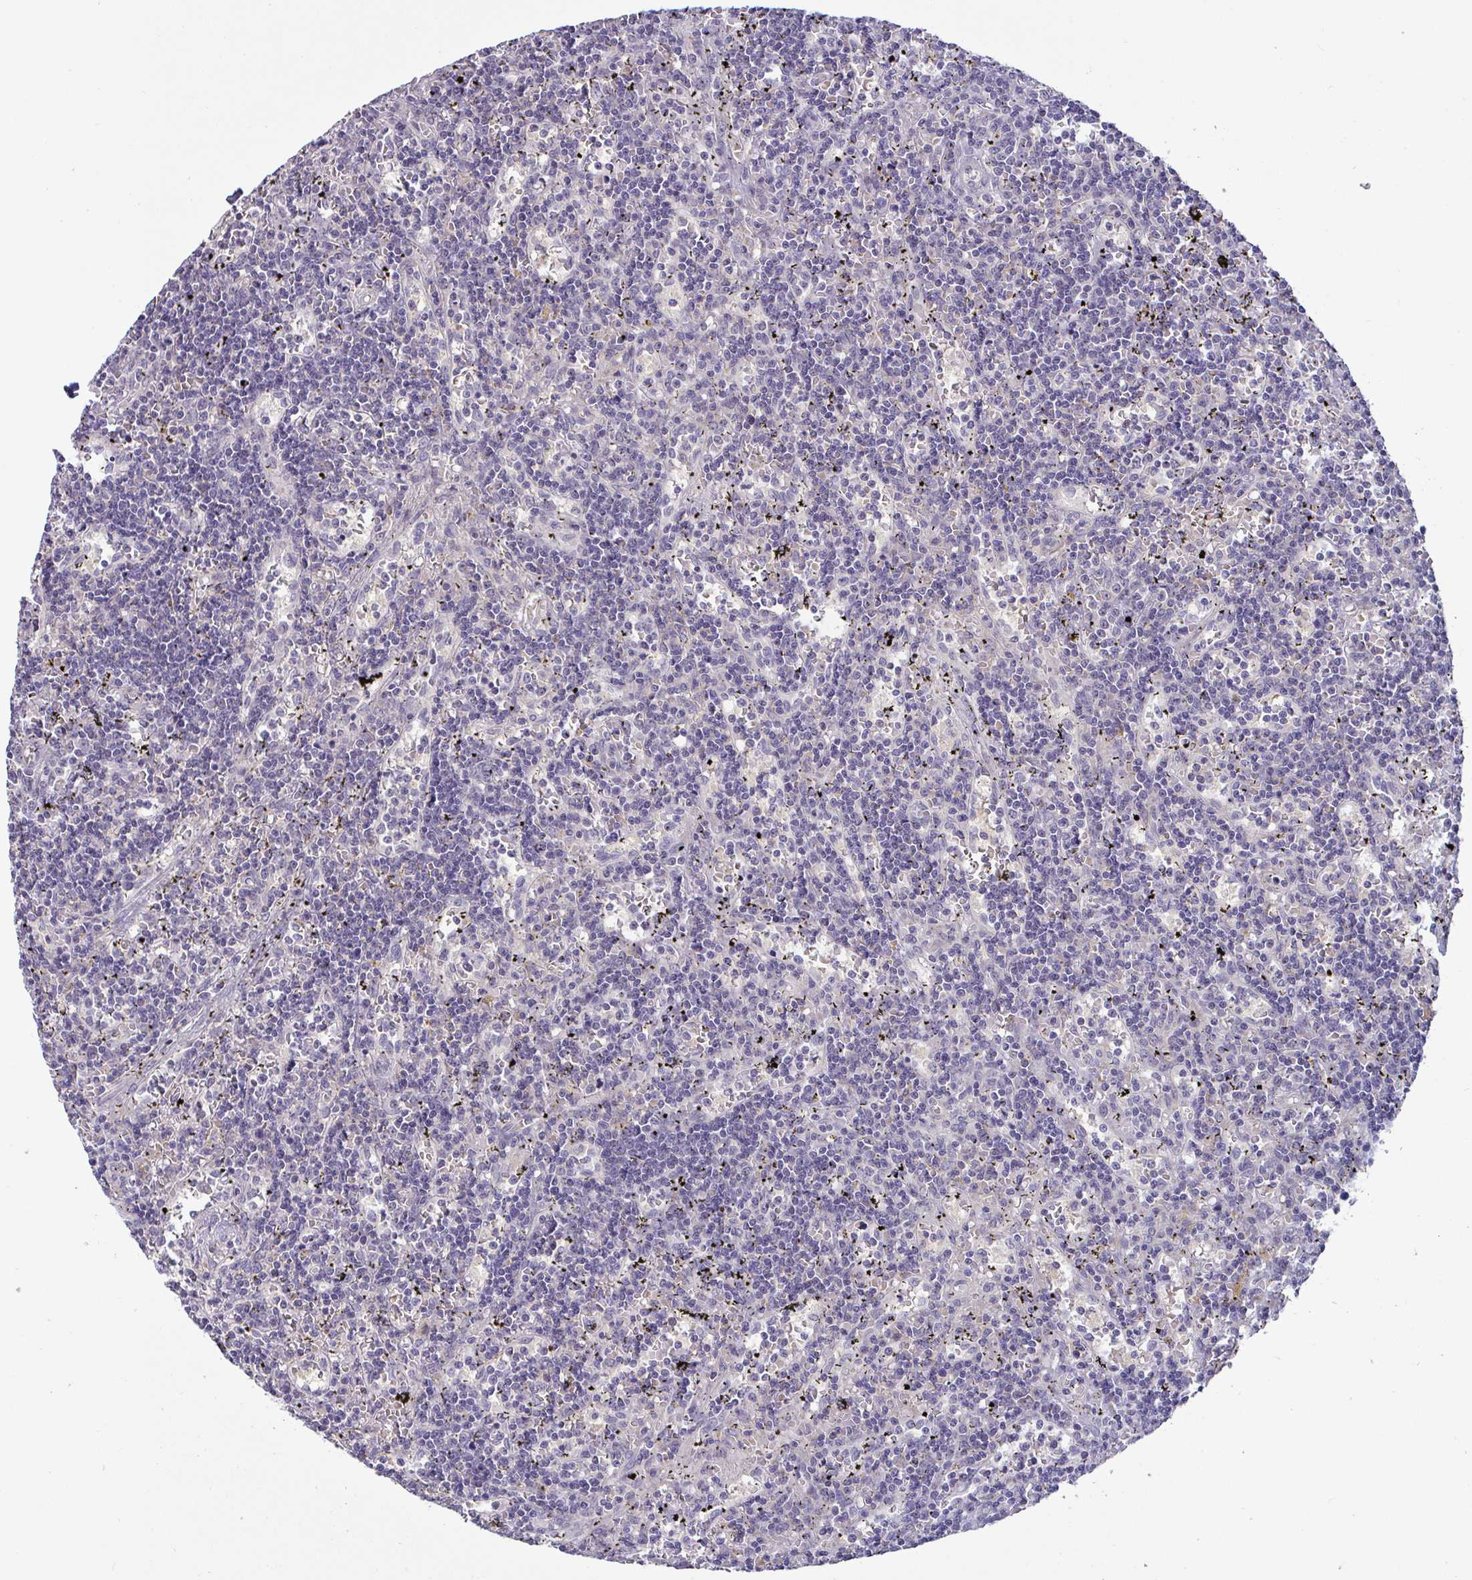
{"staining": {"intensity": "negative", "quantity": "none", "location": "none"}, "tissue": "lymphoma", "cell_type": "Tumor cells", "image_type": "cancer", "snomed": [{"axis": "morphology", "description": "Malignant lymphoma, non-Hodgkin's type, Low grade"}, {"axis": "topography", "description": "Spleen"}], "caption": "Protein analysis of malignant lymphoma, non-Hodgkin's type (low-grade) displays no significant positivity in tumor cells.", "gene": "GSTM1", "patient": {"sex": "male", "age": 60}}